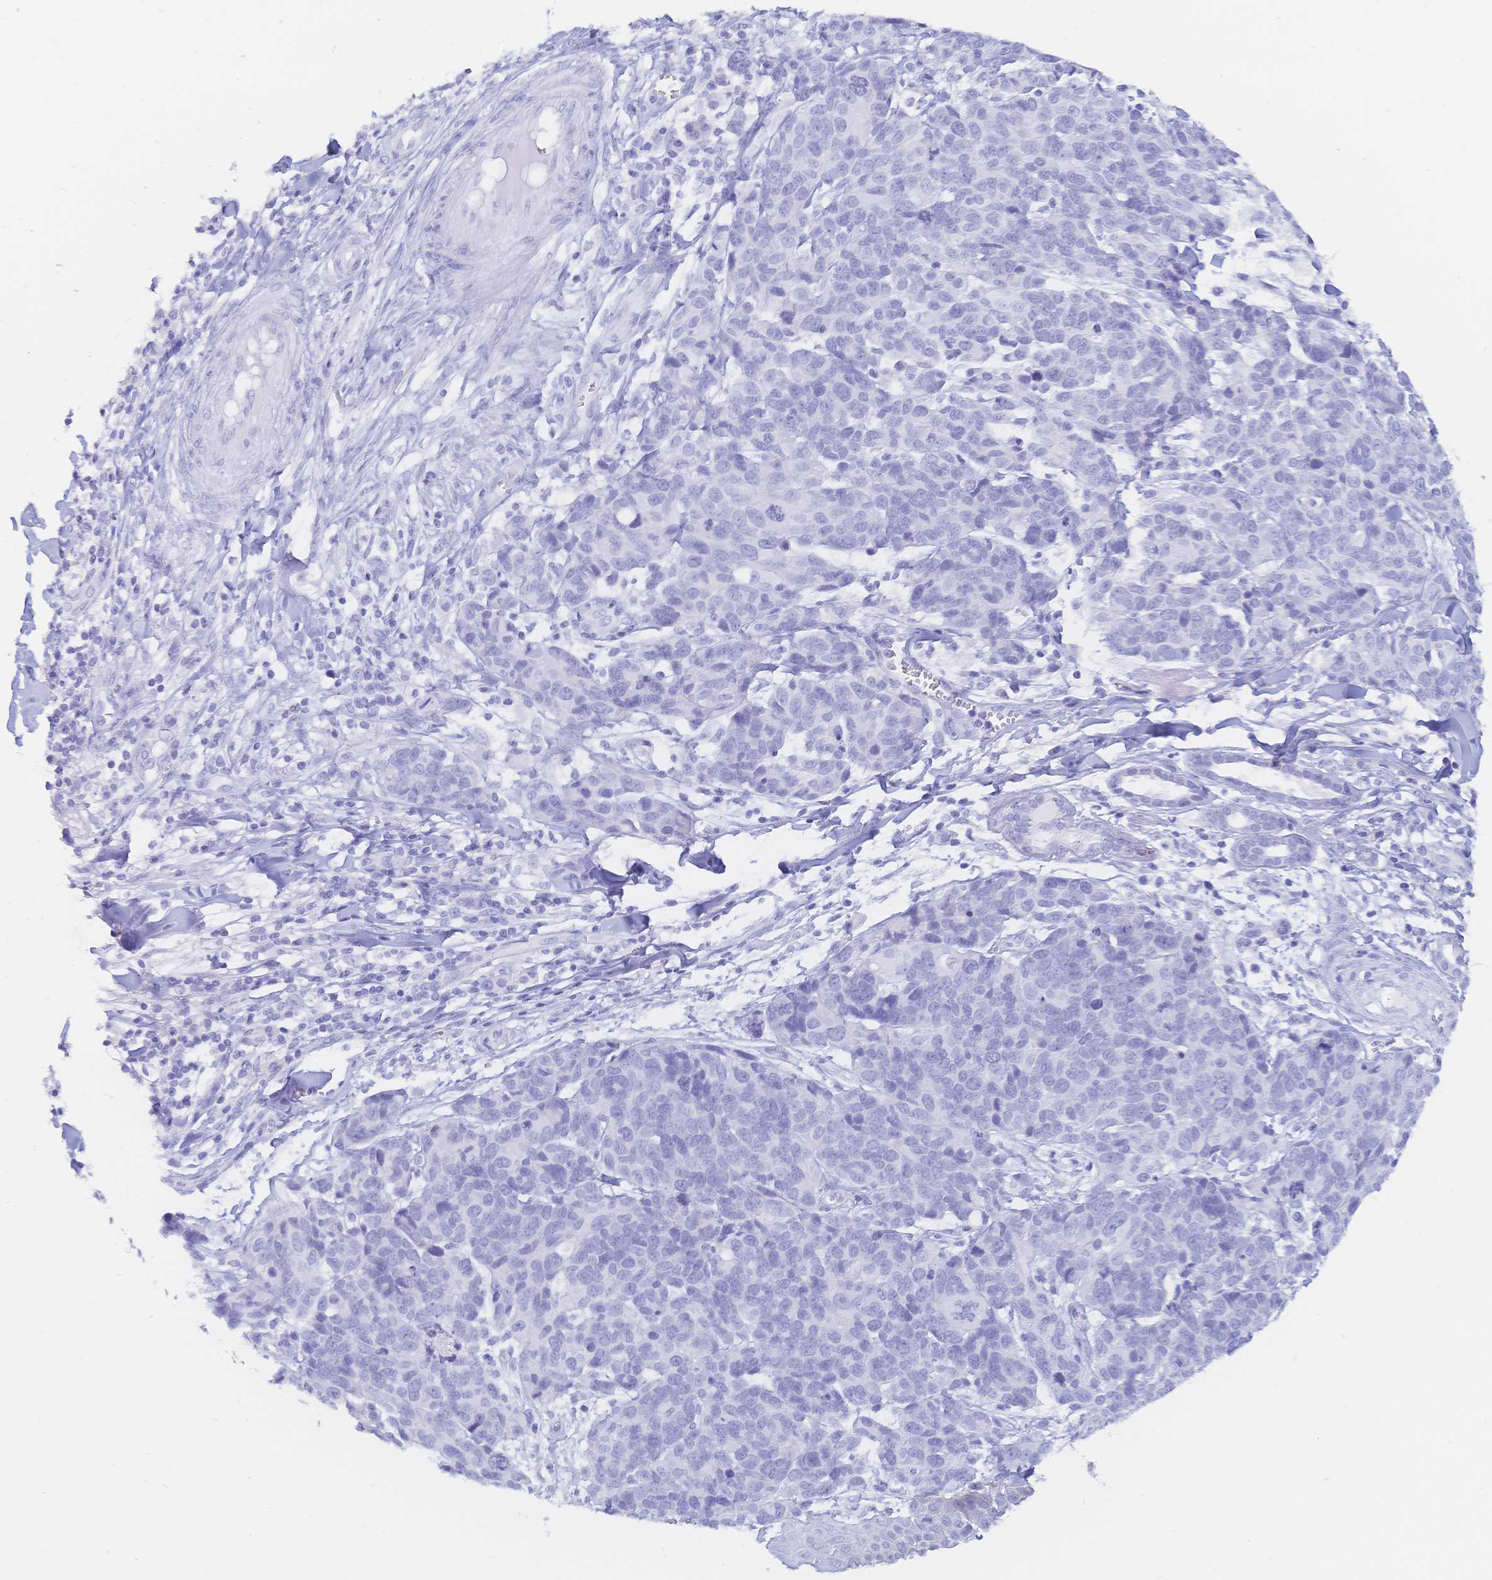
{"staining": {"intensity": "negative", "quantity": "none", "location": "none"}, "tissue": "melanoma", "cell_type": "Tumor cells", "image_type": "cancer", "snomed": [{"axis": "morphology", "description": "Malignant melanoma, NOS"}, {"axis": "topography", "description": "Skin"}], "caption": "Malignant melanoma was stained to show a protein in brown. There is no significant staining in tumor cells.", "gene": "MEP1B", "patient": {"sex": "male", "age": 51}}